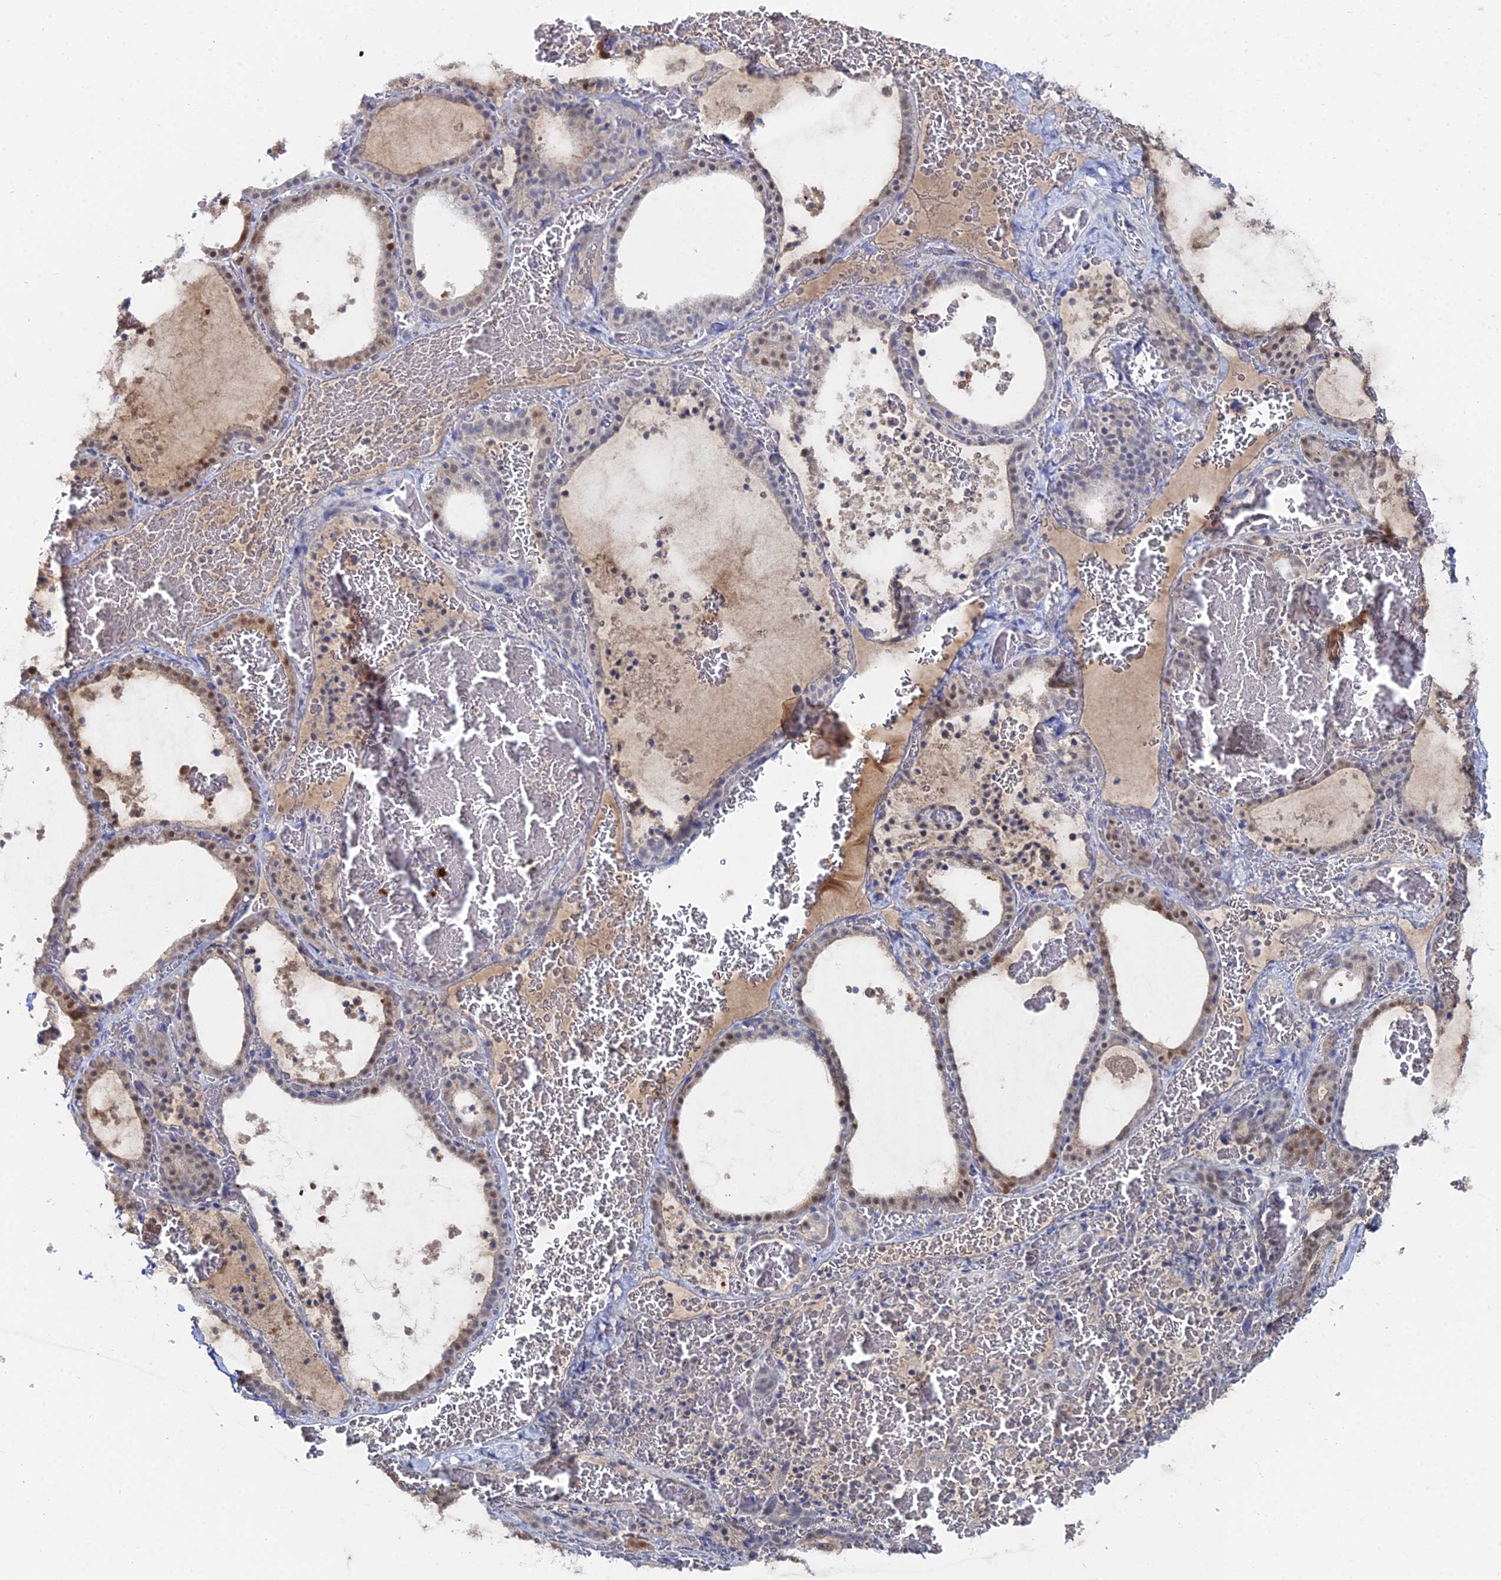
{"staining": {"intensity": "moderate", "quantity": "25%-75%", "location": "cytoplasmic/membranous,nuclear"}, "tissue": "thyroid gland", "cell_type": "Glandular cells", "image_type": "normal", "snomed": [{"axis": "morphology", "description": "Normal tissue, NOS"}, {"axis": "topography", "description": "Thyroid gland"}], "caption": "The micrograph exhibits immunohistochemical staining of unremarkable thyroid gland. There is moderate cytoplasmic/membranous,nuclear positivity is present in approximately 25%-75% of glandular cells.", "gene": "THAP4", "patient": {"sex": "female", "age": 39}}